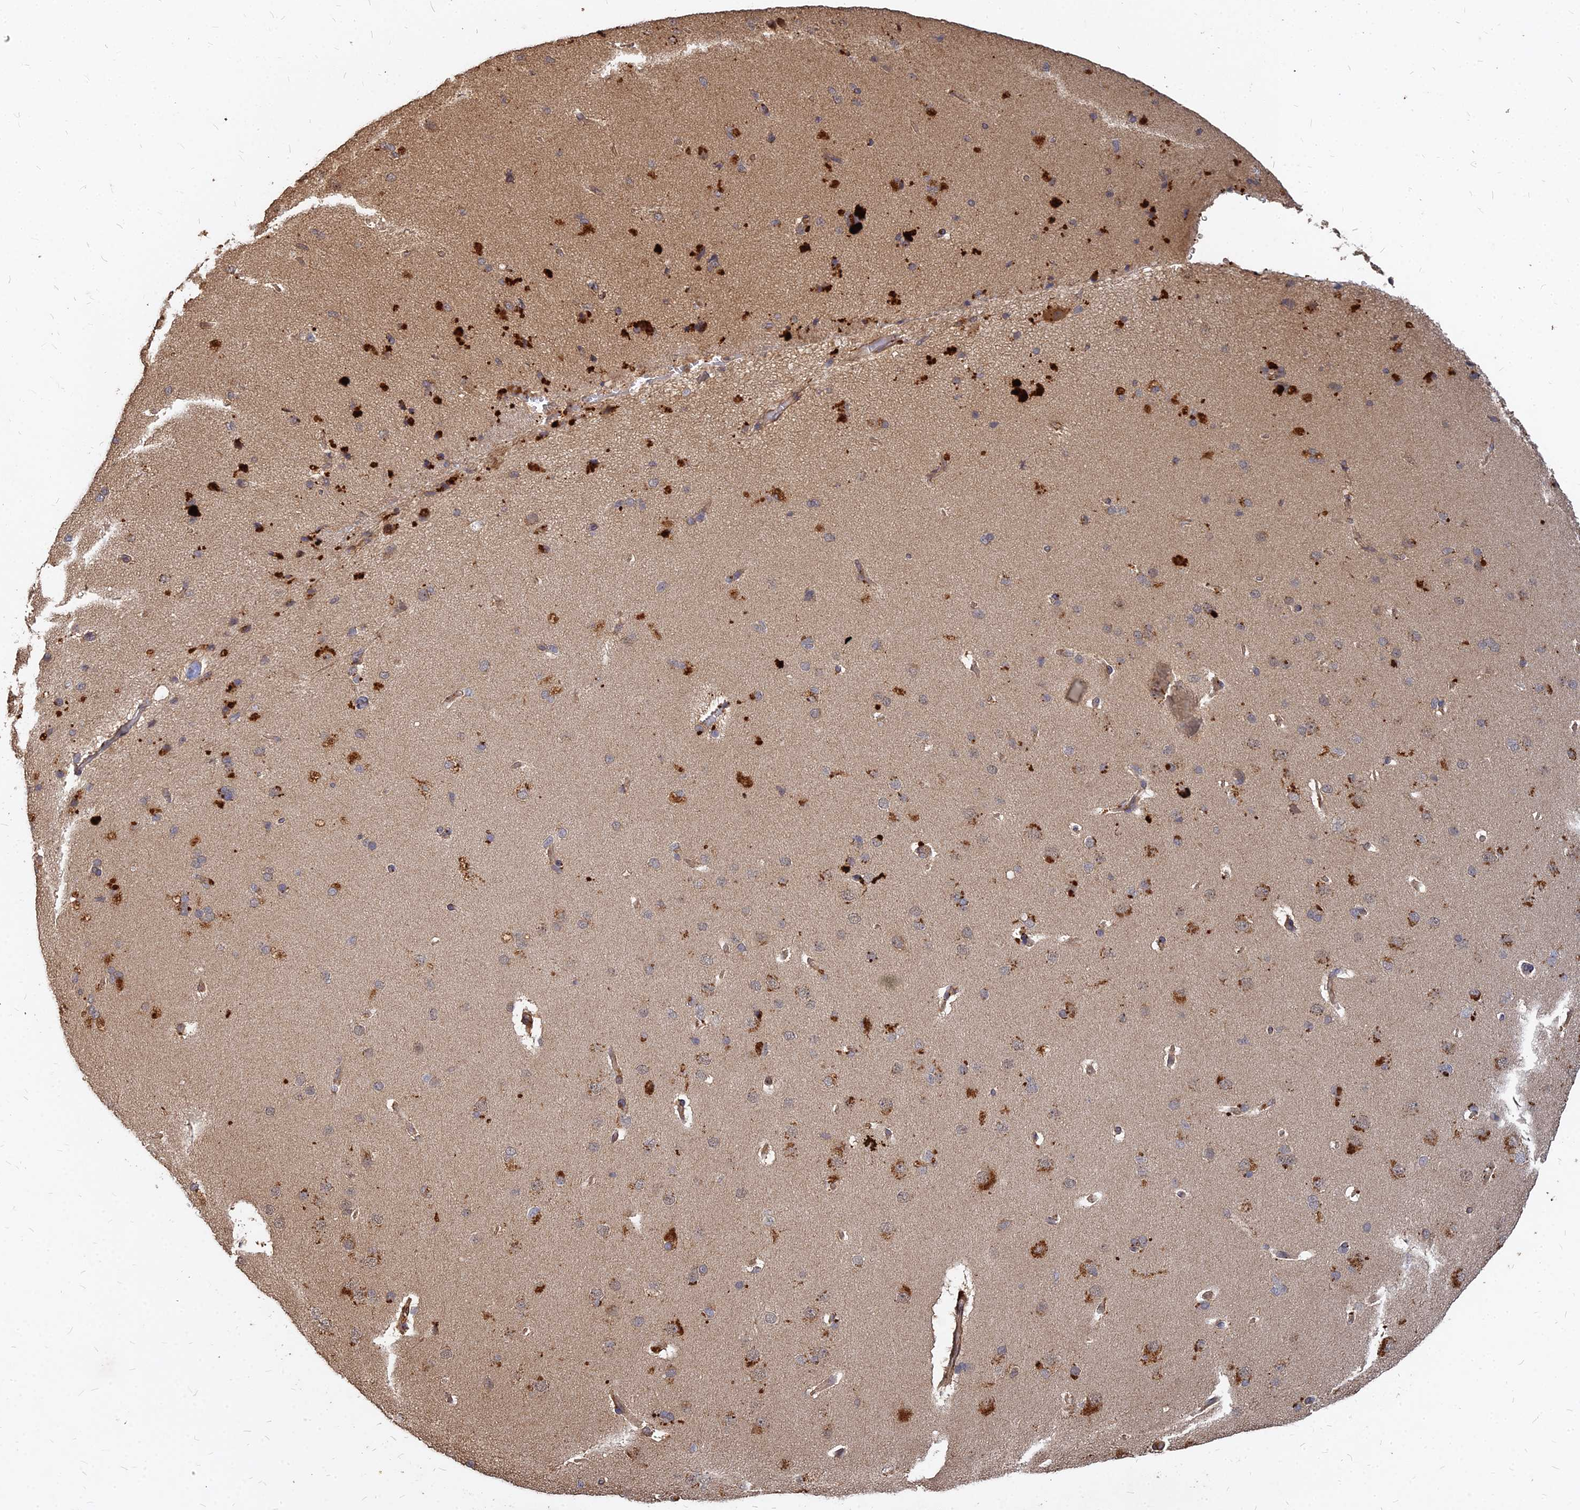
{"staining": {"intensity": "moderate", "quantity": ">75%", "location": "cytoplasmic/membranous"}, "tissue": "cerebral cortex", "cell_type": "Endothelial cells", "image_type": "normal", "snomed": [{"axis": "morphology", "description": "Normal tissue, NOS"}, {"axis": "topography", "description": "Cerebral cortex"}], "caption": "This image displays IHC staining of normal cerebral cortex, with medium moderate cytoplasmic/membranous expression in approximately >75% of endothelial cells.", "gene": "UBE2W", "patient": {"sex": "male", "age": 62}}